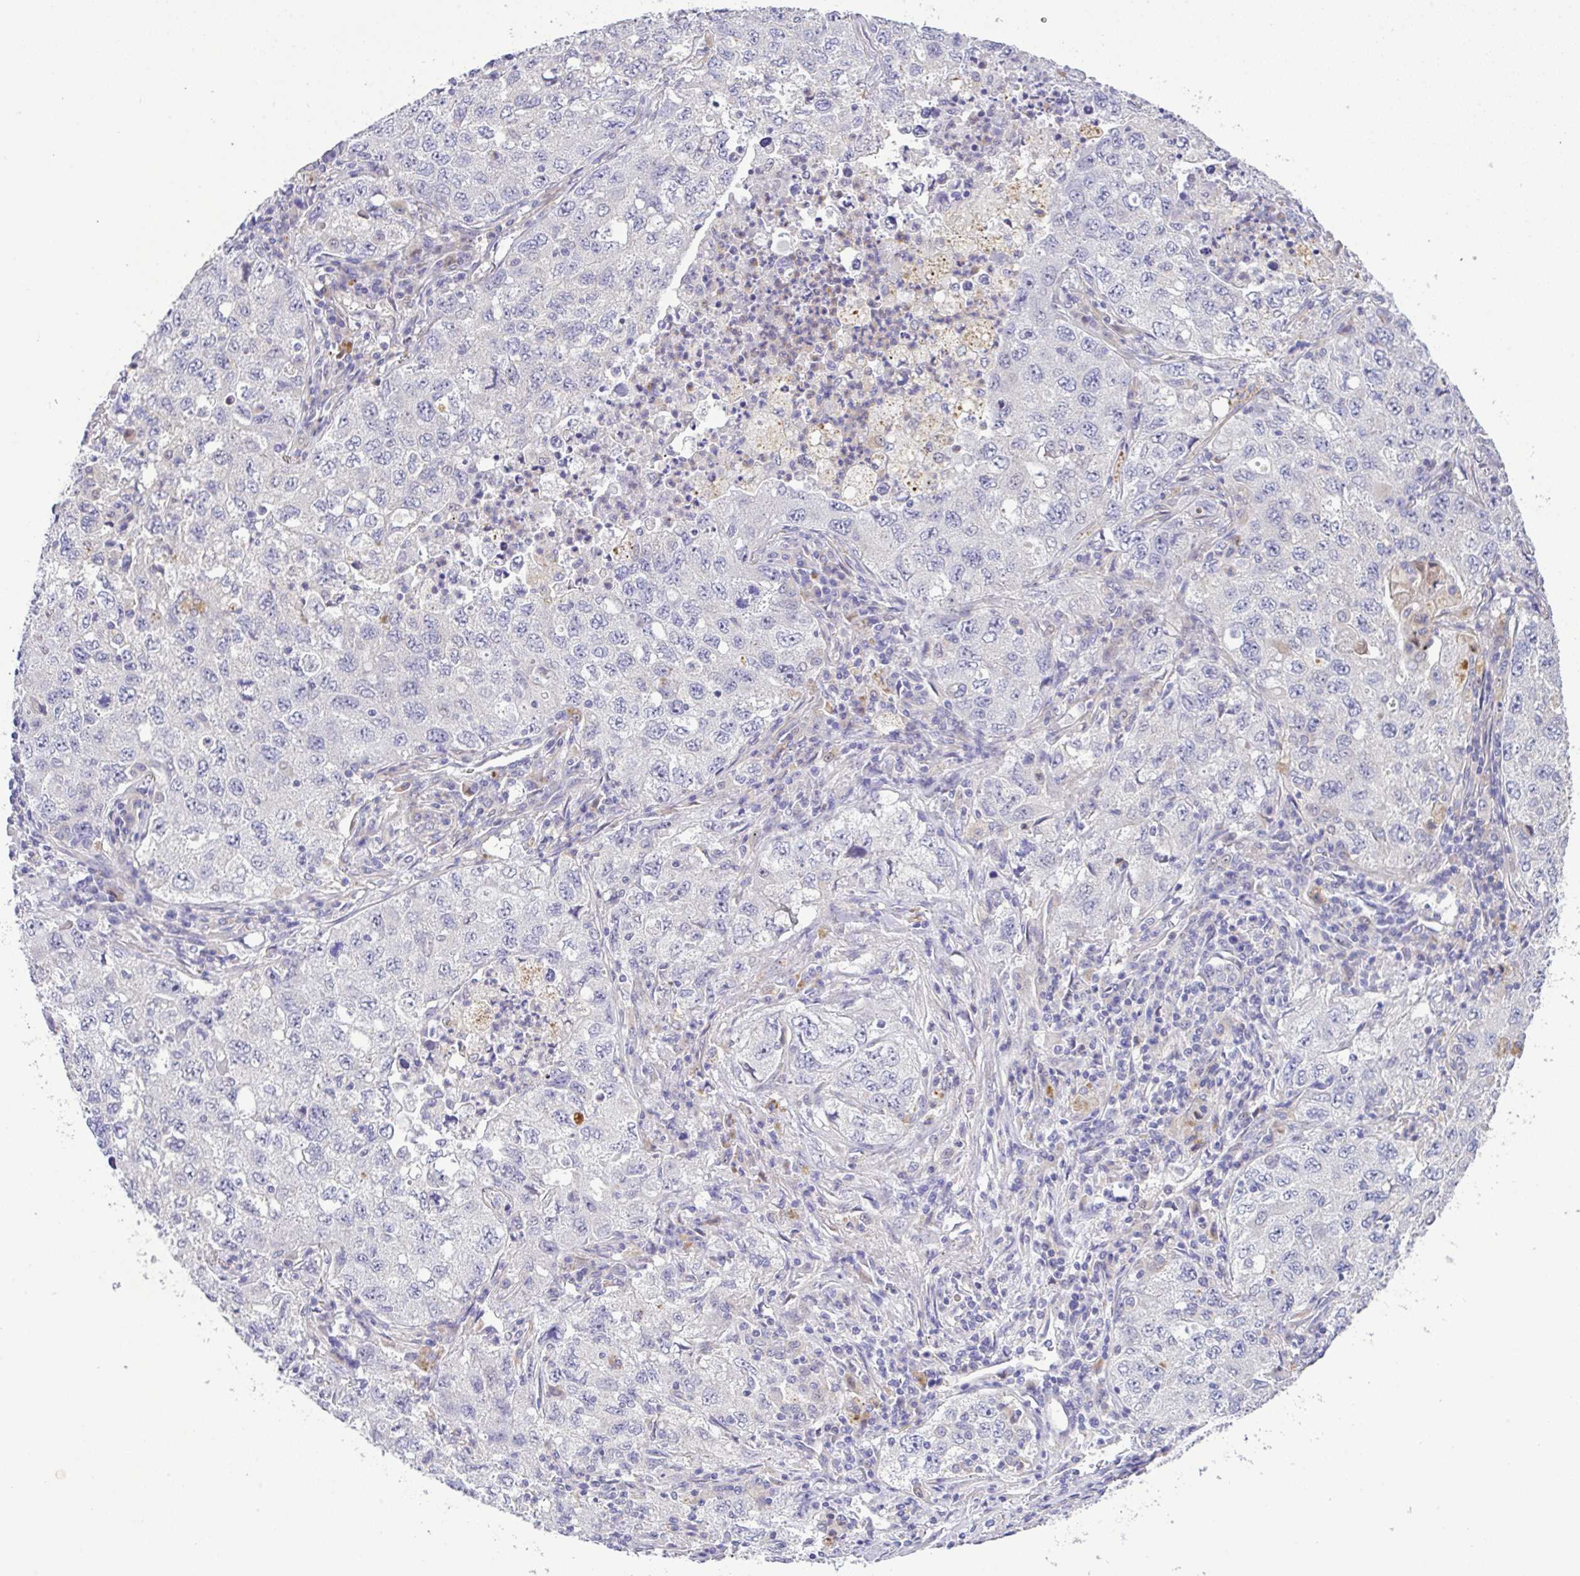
{"staining": {"intensity": "negative", "quantity": "none", "location": "none"}, "tissue": "lung cancer", "cell_type": "Tumor cells", "image_type": "cancer", "snomed": [{"axis": "morphology", "description": "Adenocarcinoma, NOS"}, {"axis": "topography", "description": "Lung"}], "caption": "The image shows no staining of tumor cells in adenocarcinoma (lung).", "gene": "EPN3", "patient": {"sex": "female", "age": 57}}